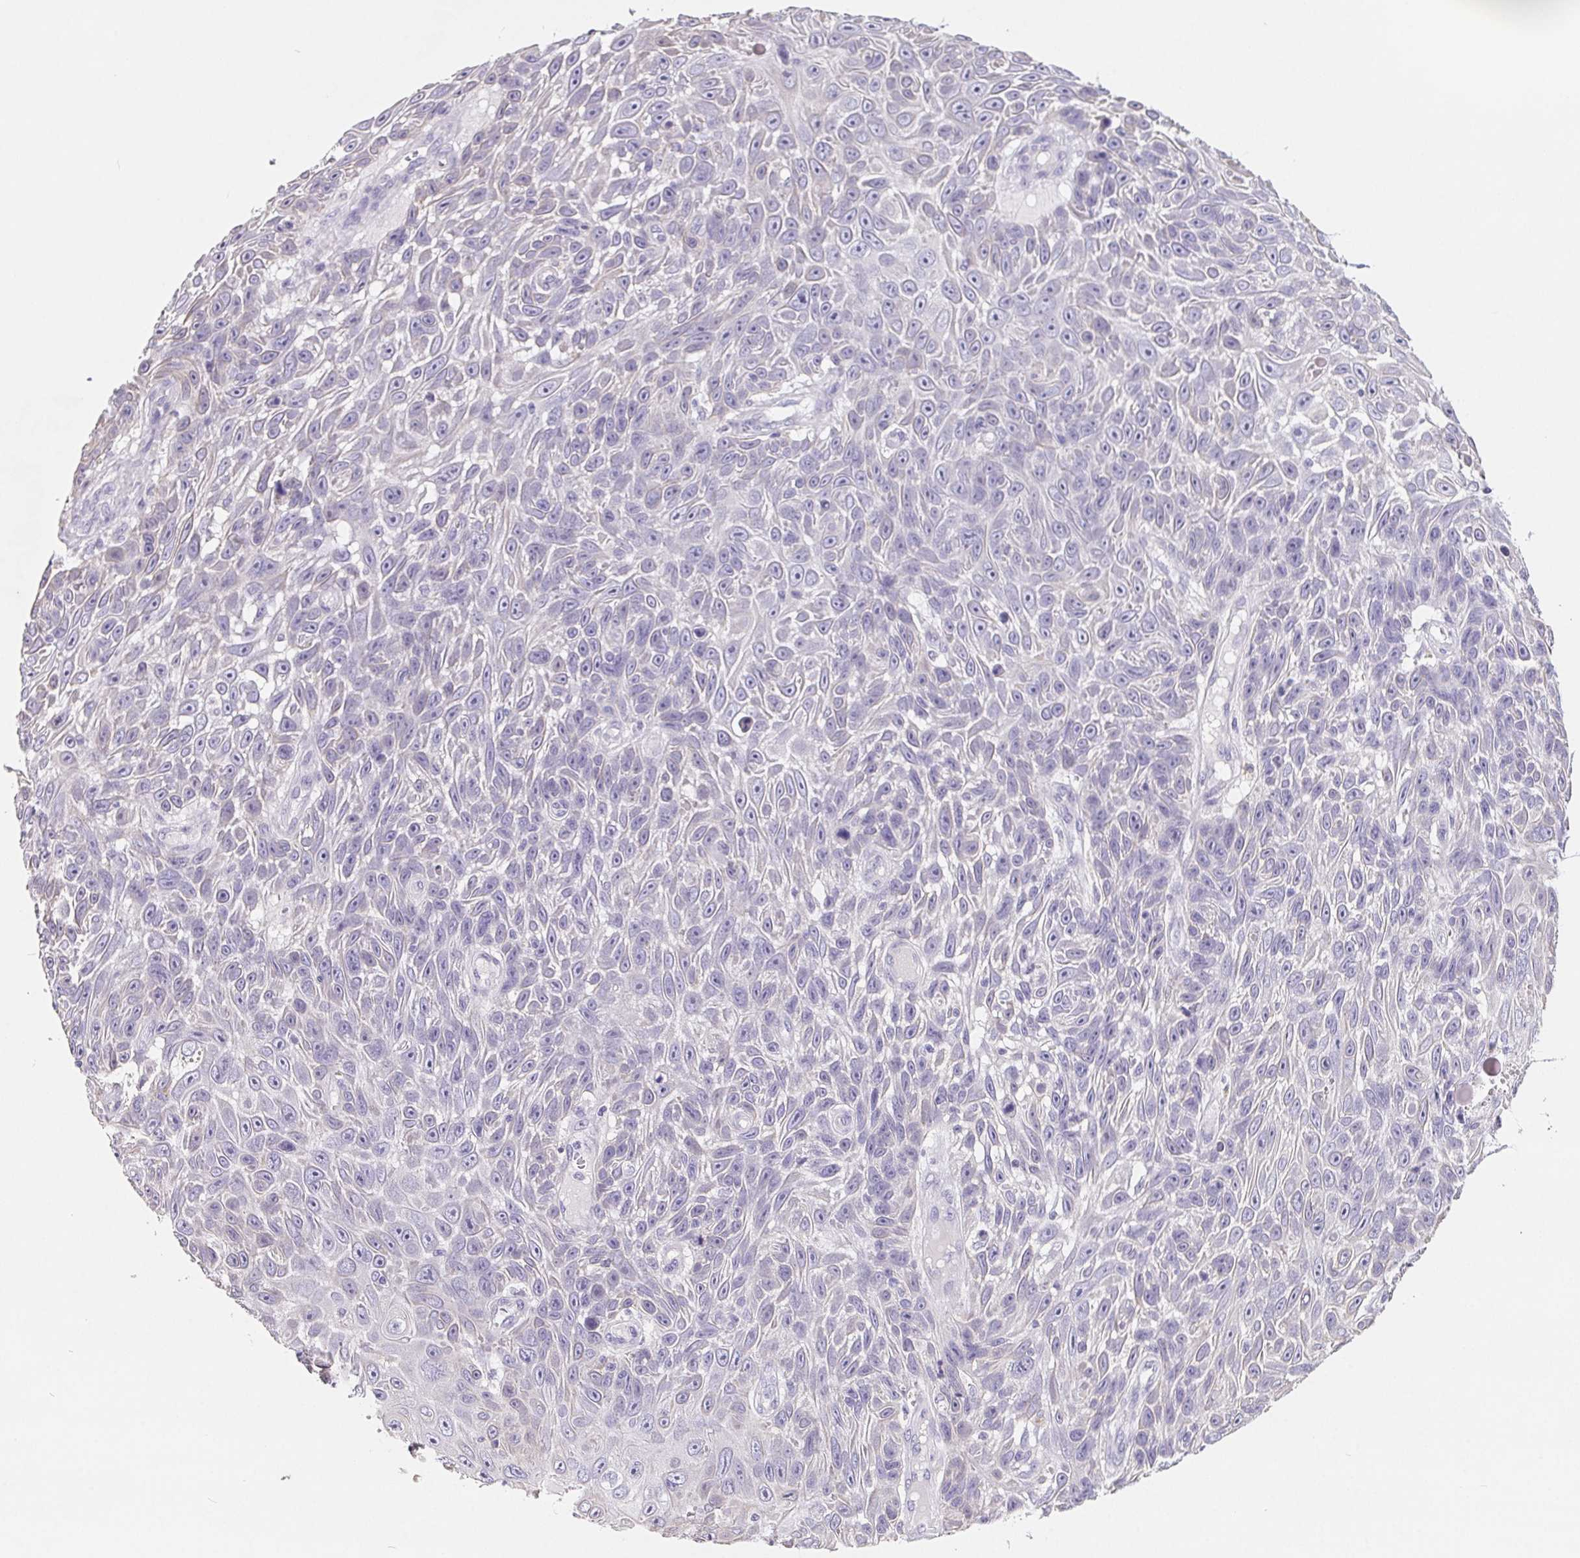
{"staining": {"intensity": "negative", "quantity": "none", "location": "none"}, "tissue": "skin cancer", "cell_type": "Tumor cells", "image_type": "cancer", "snomed": [{"axis": "morphology", "description": "Squamous cell carcinoma, NOS"}, {"axis": "topography", "description": "Skin"}], "caption": "Immunohistochemical staining of human skin squamous cell carcinoma displays no significant expression in tumor cells. (DAB immunohistochemistry (IHC) visualized using brightfield microscopy, high magnification).", "gene": "FDX1", "patient": {"sex": "male", "age": 82}}